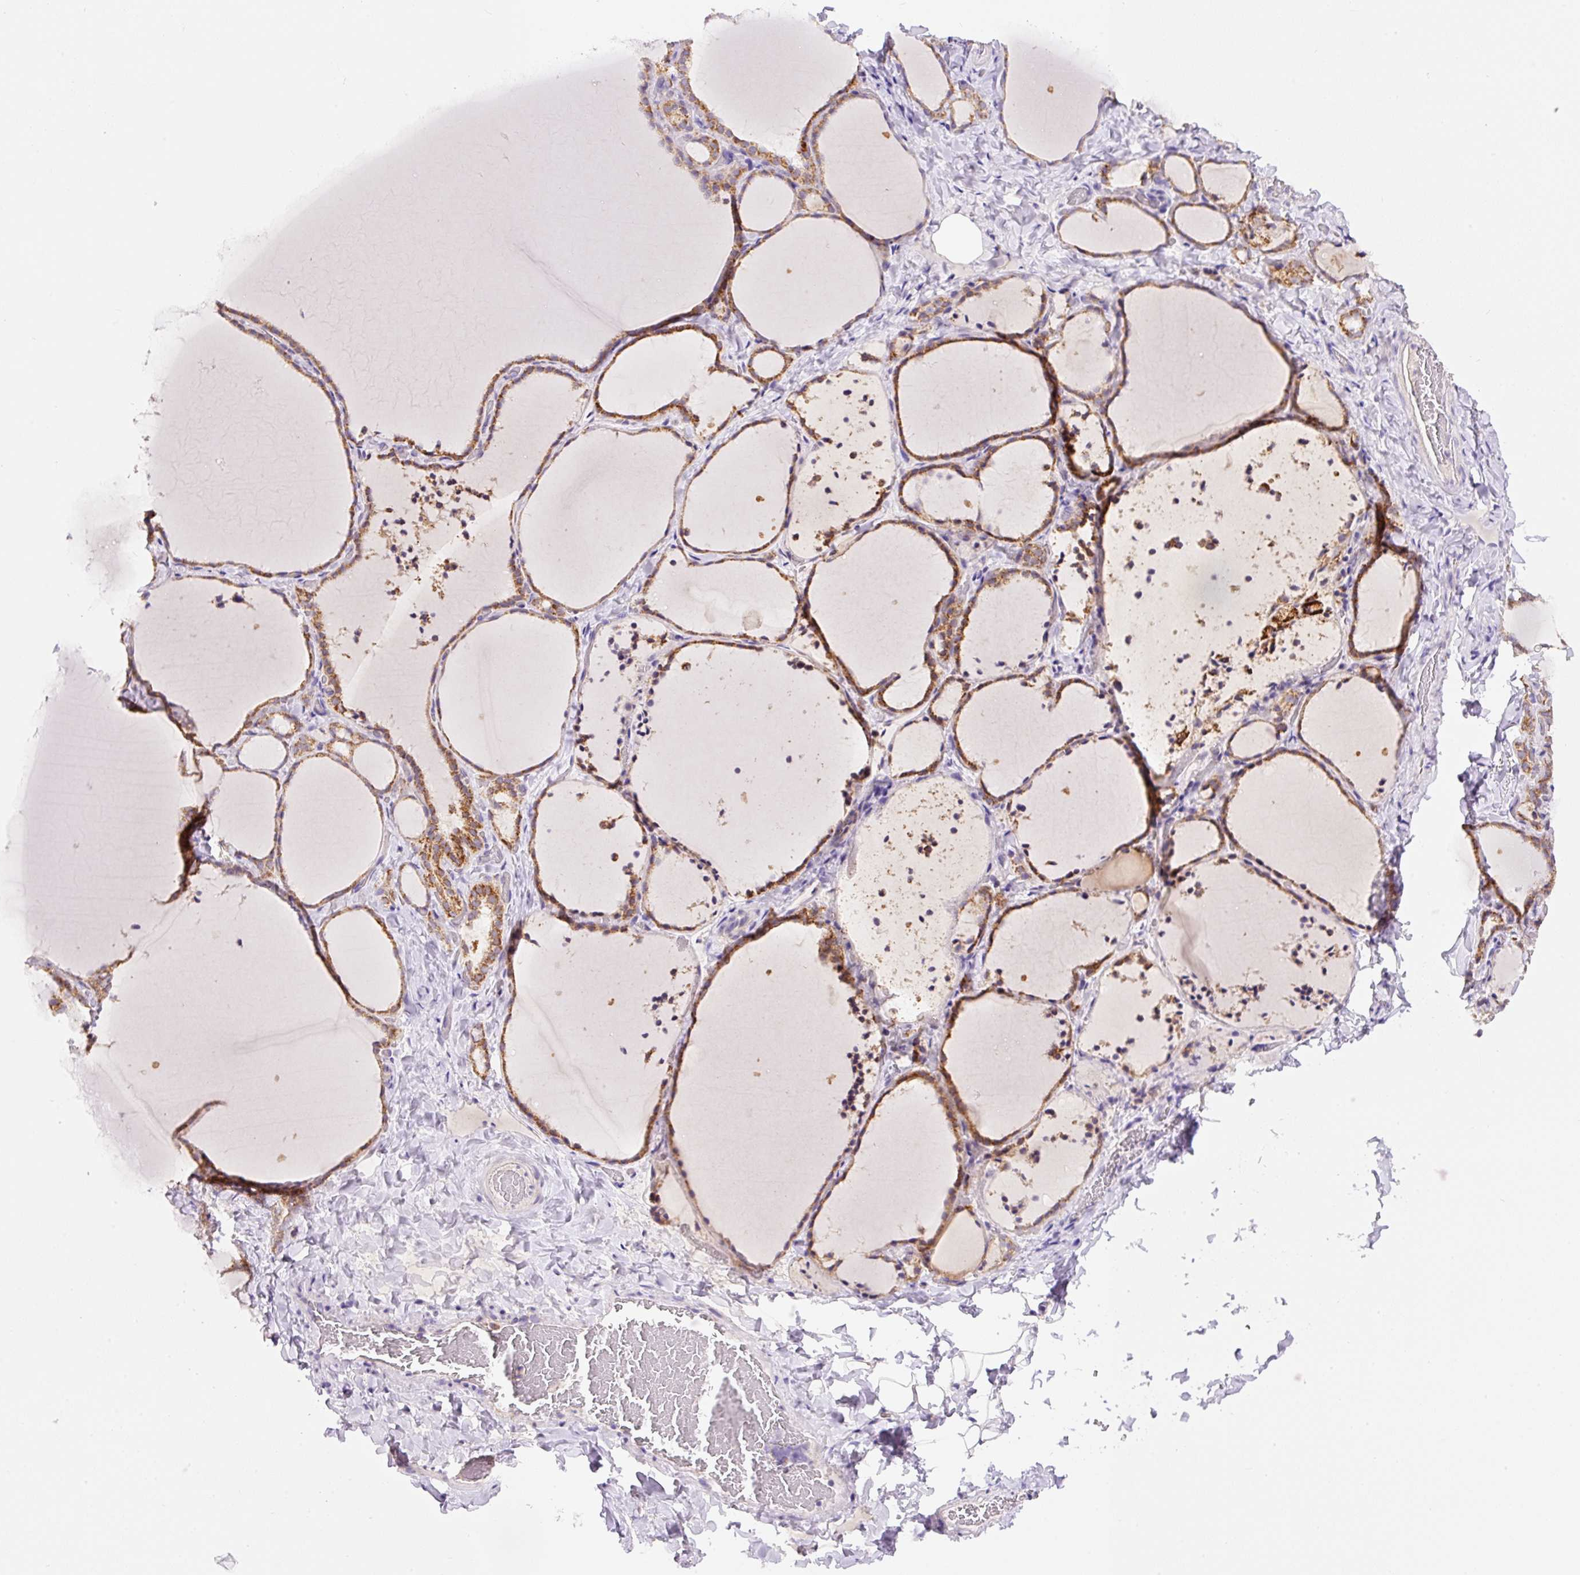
{"staining": {"intensity": "moderate", "quantity": ">75%", "location": "cytoplasmic/membranous"}, "tissue": "thyroid gland", "cell_type": "Glandular cells", "image_type": "normal", "snomed": [{"axis": "morphology", "description": "Normal tissue, NOS"}, {"axis": "topography", "description": "Thyroid gland"}], "caption": "Moderate cytoplasmic/membranous protein staining is appreciated in about >75% of glandular cells in thyroid gland. (IHC, brightfield microscopy, high magnification).", "gene": "PCK2", "patient": {"sex": "female", "age": 22}}